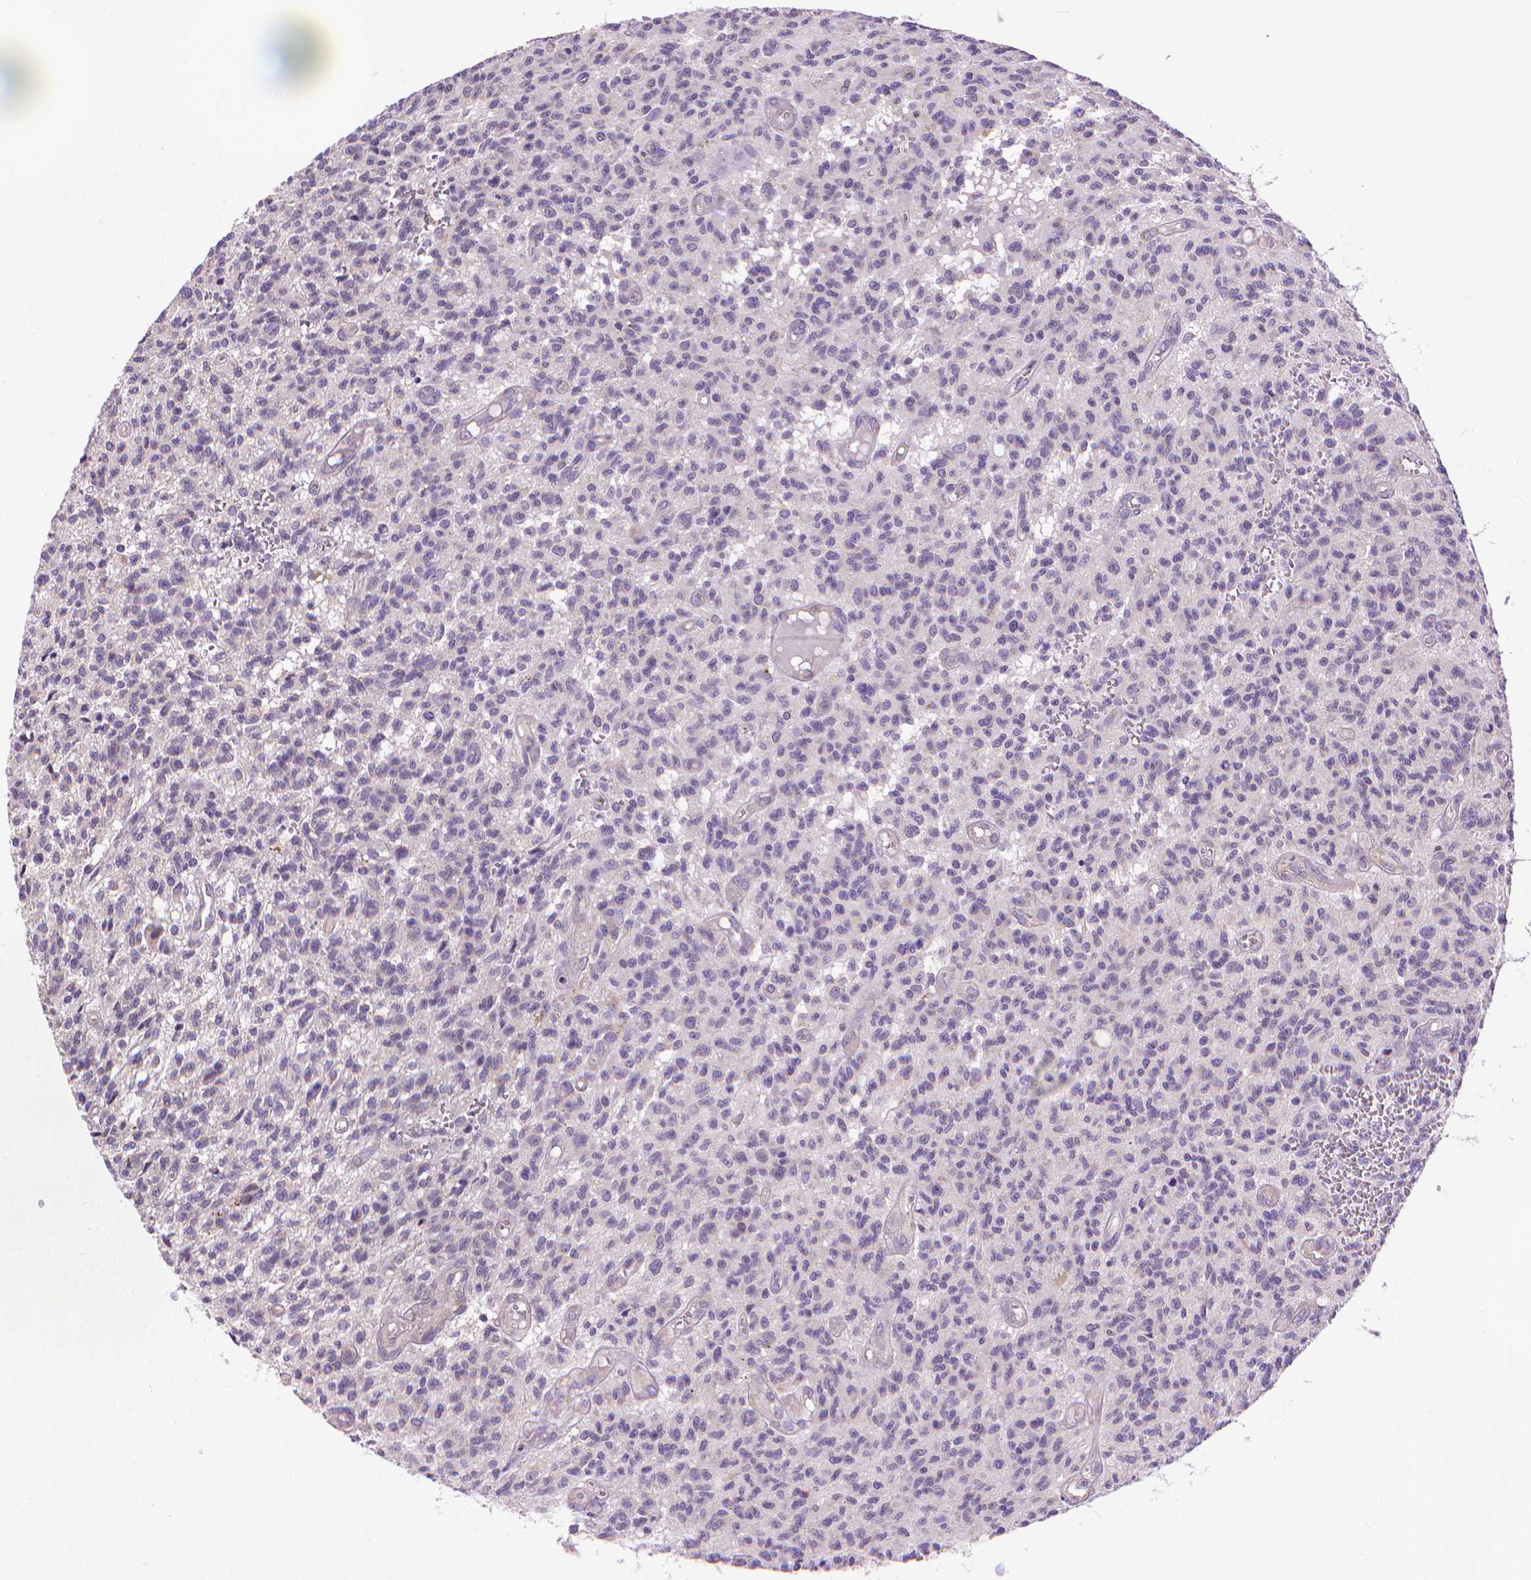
{"staining": {"intensity": "negative", "quantity": "none", "location": "none"}, "tissue": "glioma", "cell_type": "Tumor cells", "image_type": "cancer", "snomed": [{"axis": "morphology", "description": "Glioma, malignant, Low grade"}, {"axis": "topography", "description": "Brain"}], "caption": "Immunohistochemistry of malignant low-grade glioma demonstrates no staining in tumor cells.", "gene": "SYN1", "patient": {"sex": "male", "age": 64}}